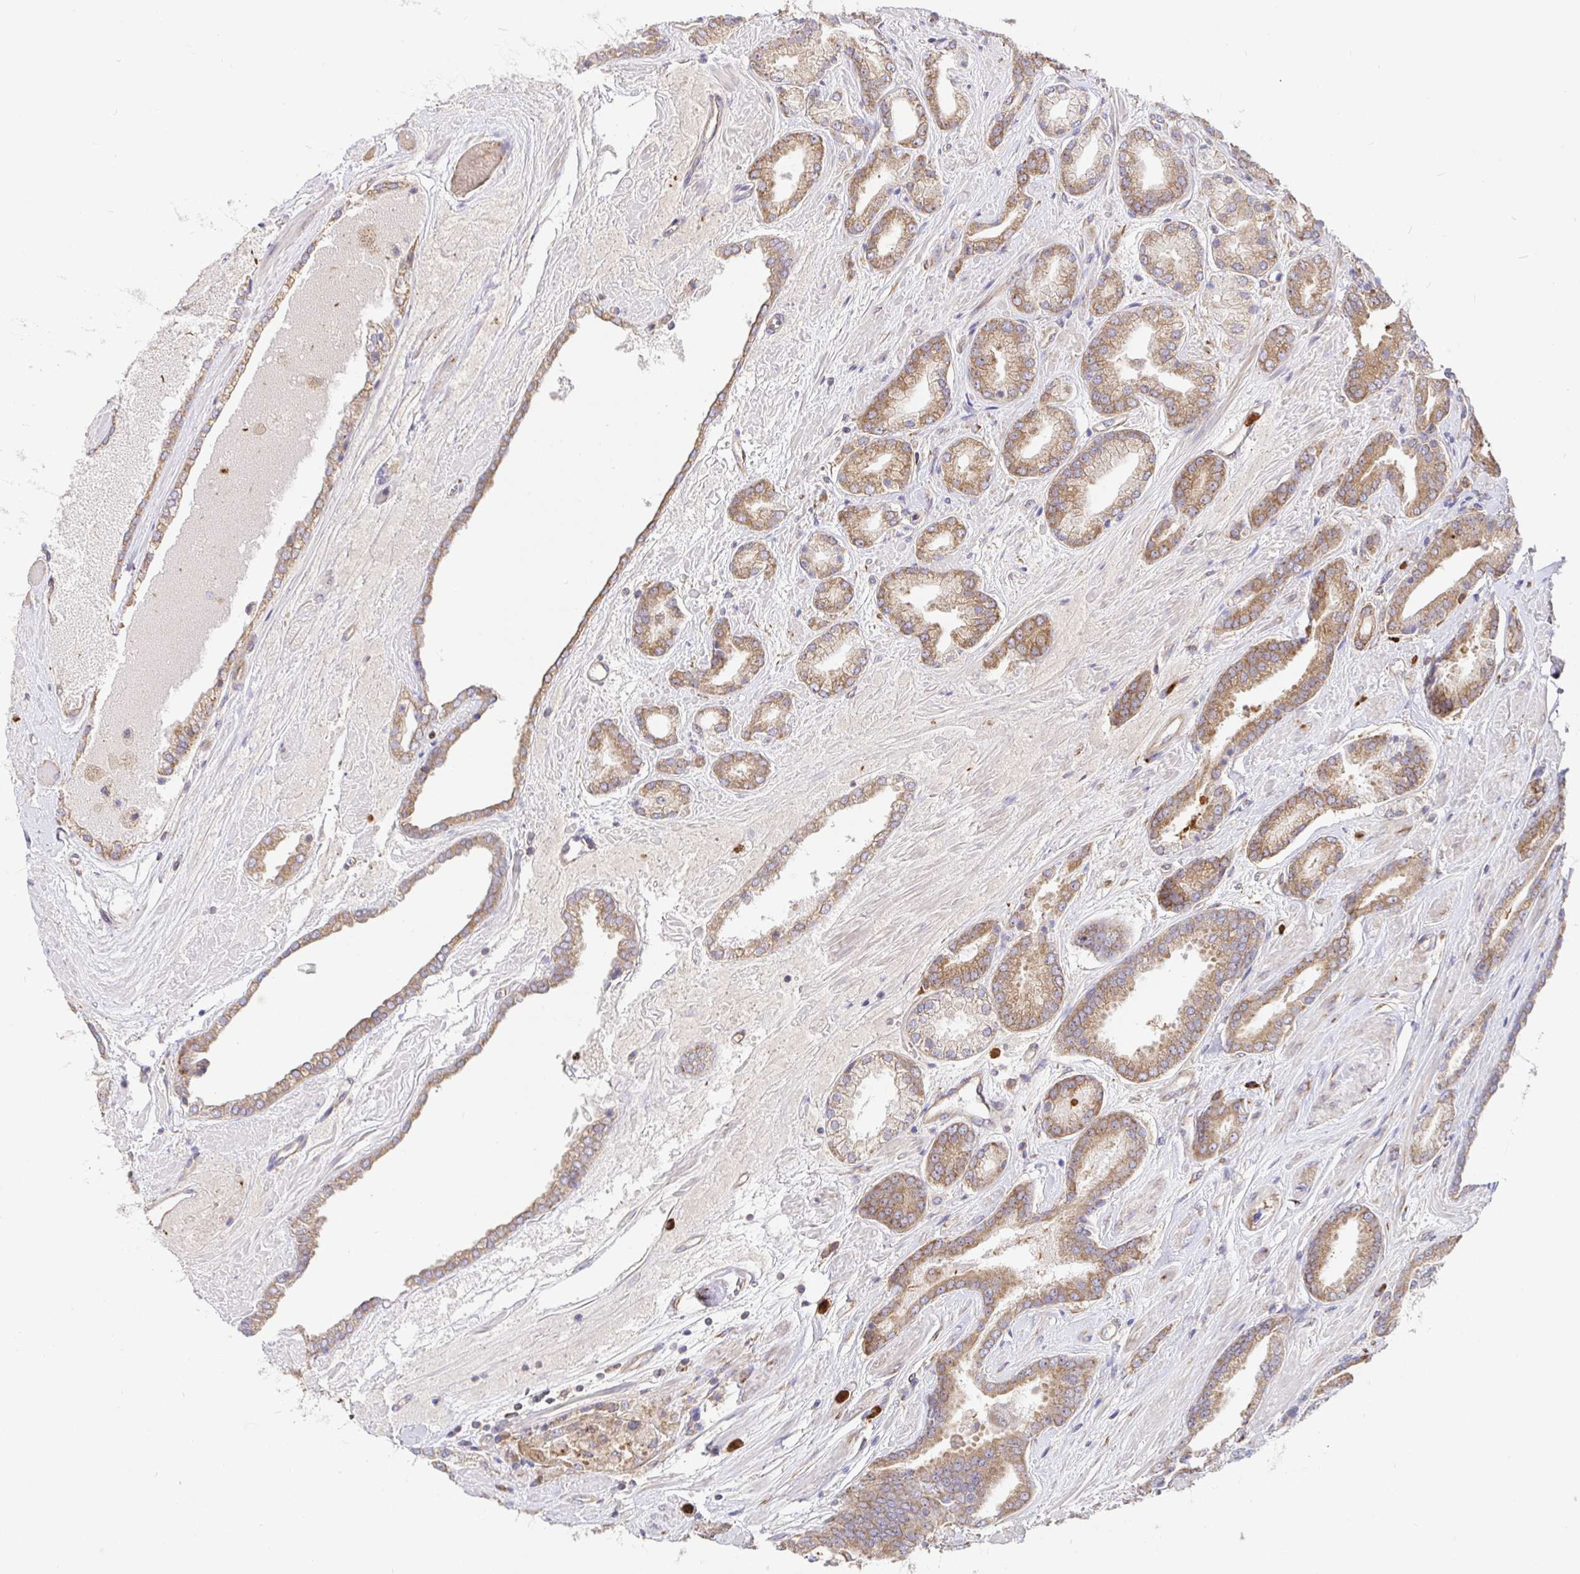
{"staining": {"intensity": "moderate", "quantity": ">75%", "location": "cytoplasmic/membranous"}, "tissue": "prostate cancer", "cell_type": "Tumor cells", "image_type": "cancer", "snomed": [{"axis": "morphology", "description": "Adenocarcinoma, High grade"}, {"axis": "topography", "description": "Prostate"}], "caption": "A photomicrograph of high-grade adenocarcinoma (prostate) stained for a protein reveals moderate cytoplasmic/membranous brown staining in tumor cells.", "gene": "PDPK1", "patient": {"sex": "male", "age": 56}}